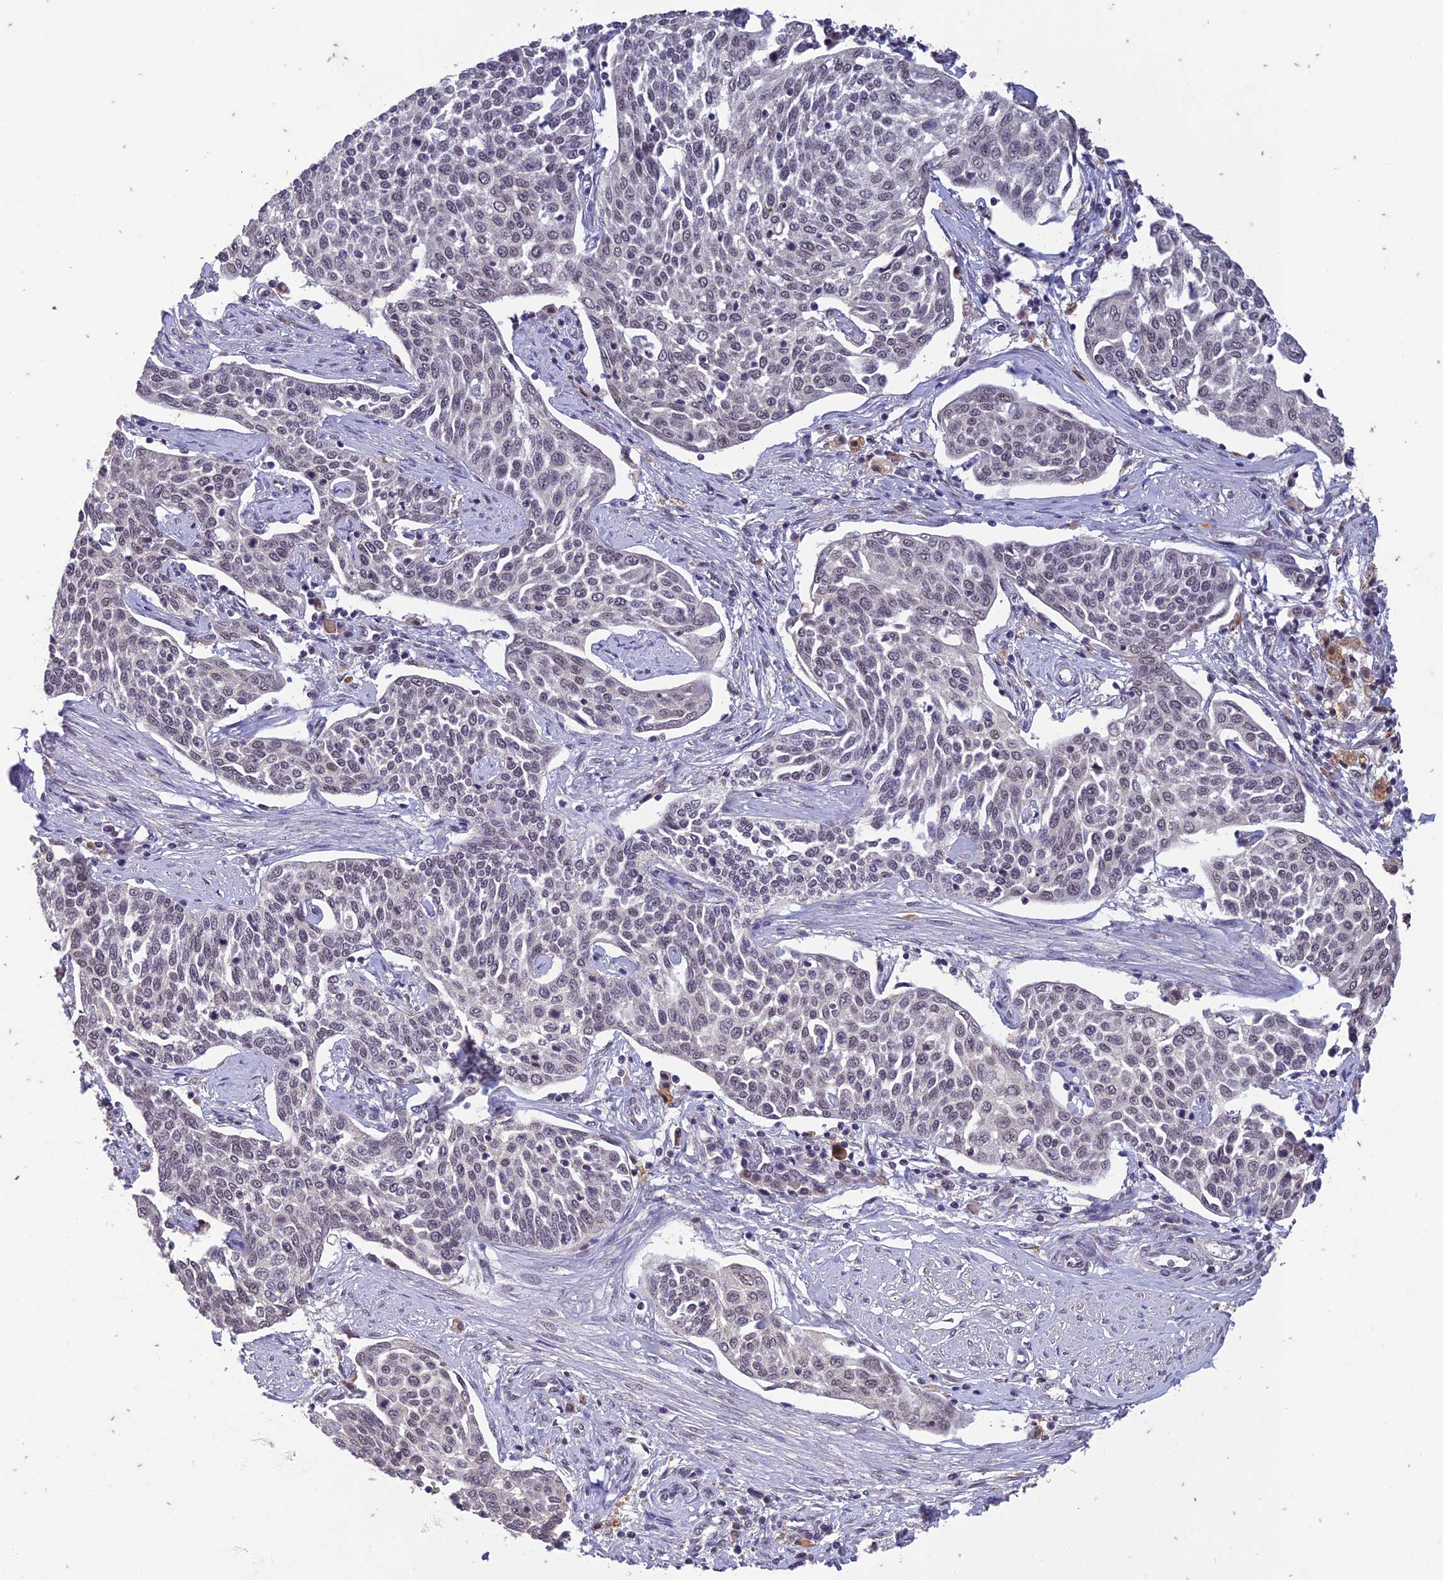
{"staining": {"intensity": "negative", "quantity": "none", "location": "none"}, "tissue": "cervical cancer", "cell_type": "Tumor cells", "image_type": "cancer", "snomed": [{"axis": "morphology", "description": "Squamous cell carcinoma, NOS"}, {"axis": "topography", "description": "Cervix"}], "caption": "Micrograph shows no significant protein positivity in tumor cells of squamous cell carcinoma (cervical).", "gene": "POP4", "patient": {"sex": "female", "age": 34}}